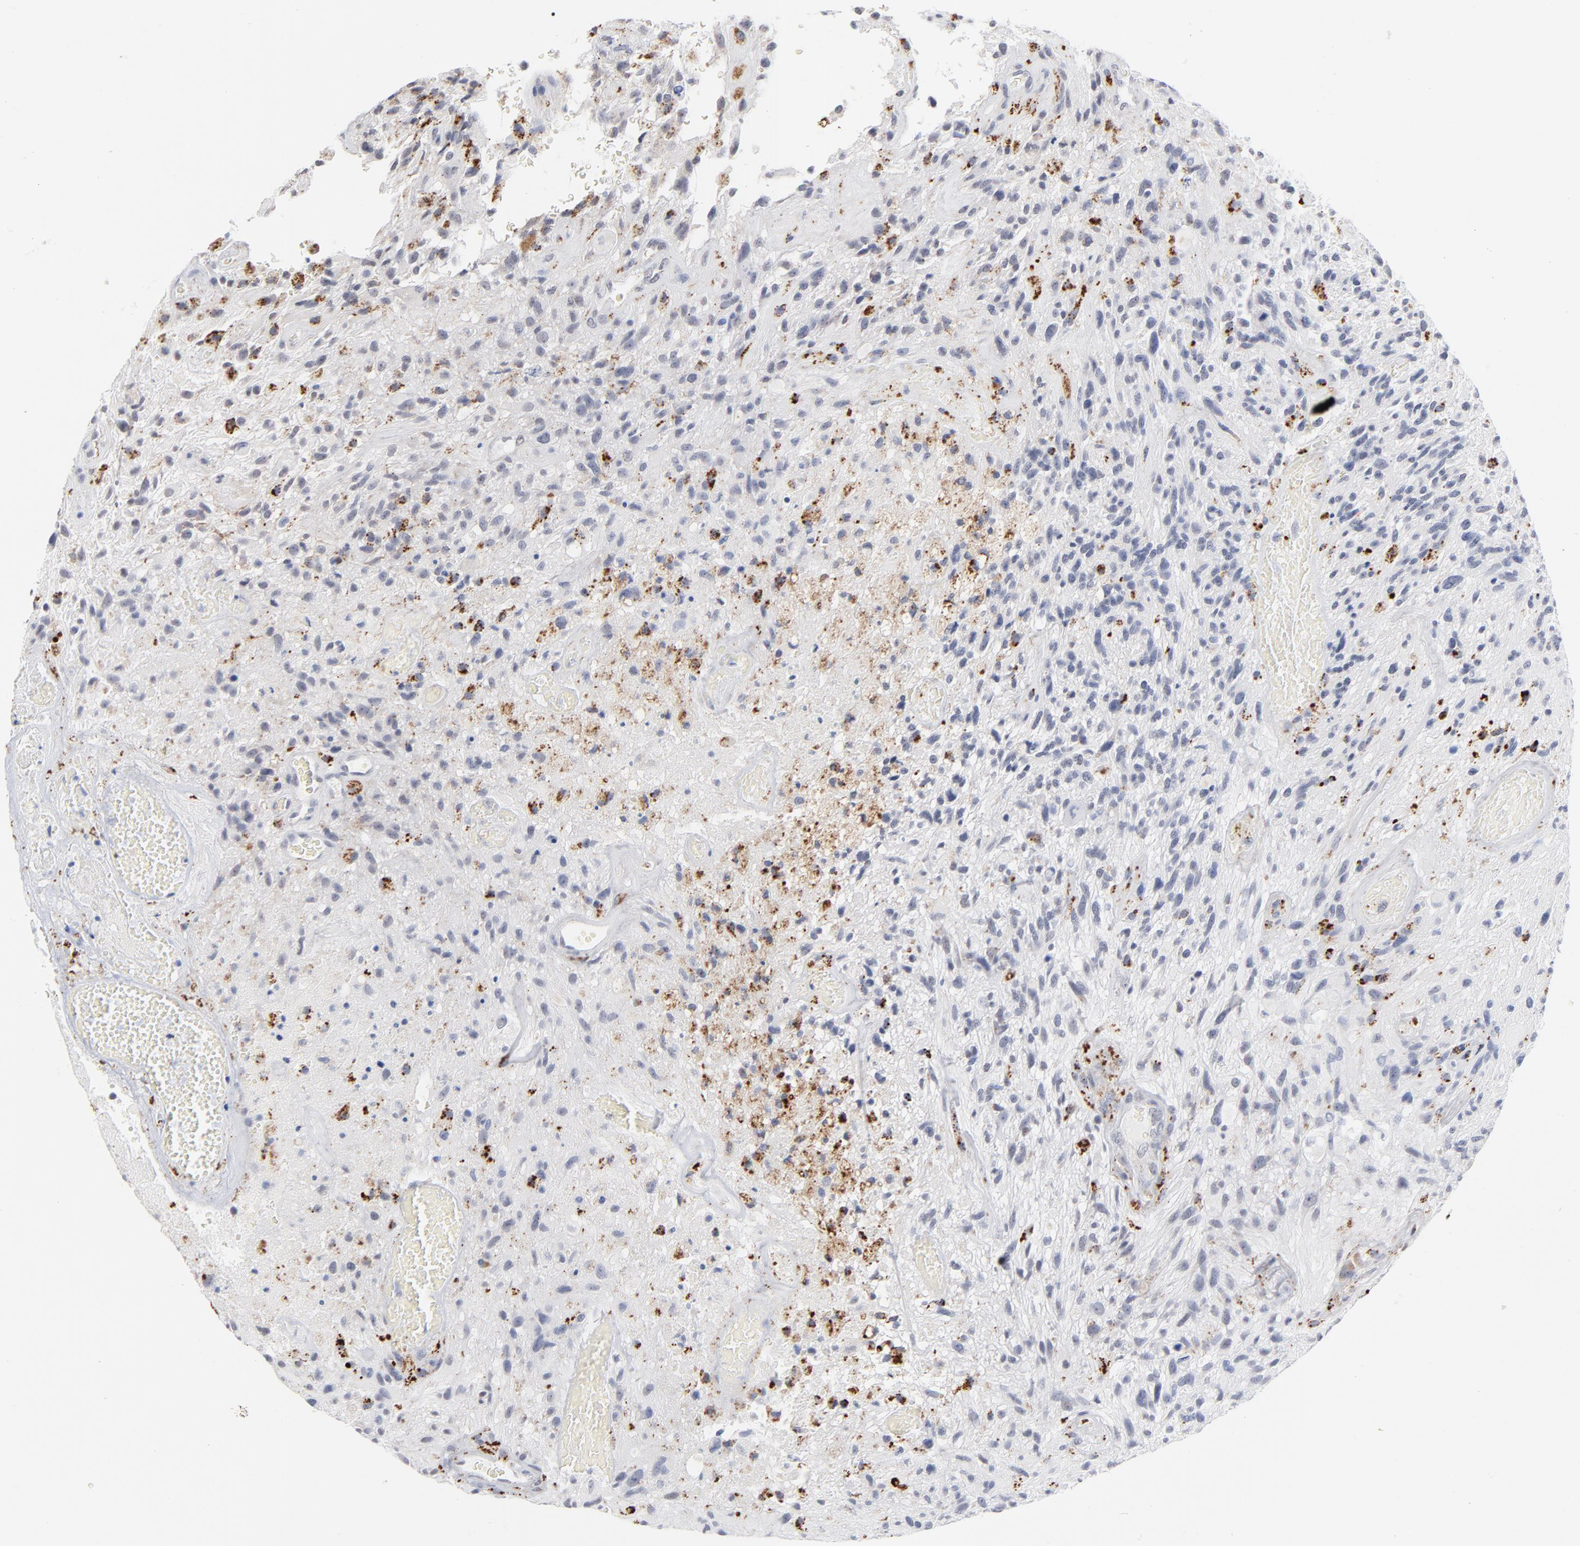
{"staining": {"intensity": "moderate", "quantity": "<25%", "location": "cytoplasmic/membranous"}, "tissue": "glioma", "cell_type": "Tumor cells", "image_type": "cancer", "snomed": [{"axis": "morphology", "description": "Normal tissue, NOS"}, {"axis": "morphology", "description": "Glioma, malignant, High grade"}, {"axis": "topography", "description": "Cerebral cortex"}], "caption": "Immunohistochemical staining of human malignant glioma (high-grade) exhibits low levels of moderate cytoplasmic/membranous expression in approximately <25% of tumor cells.", "gene": "LTBP2", "patient": {"sex": "male", "age": 75}}